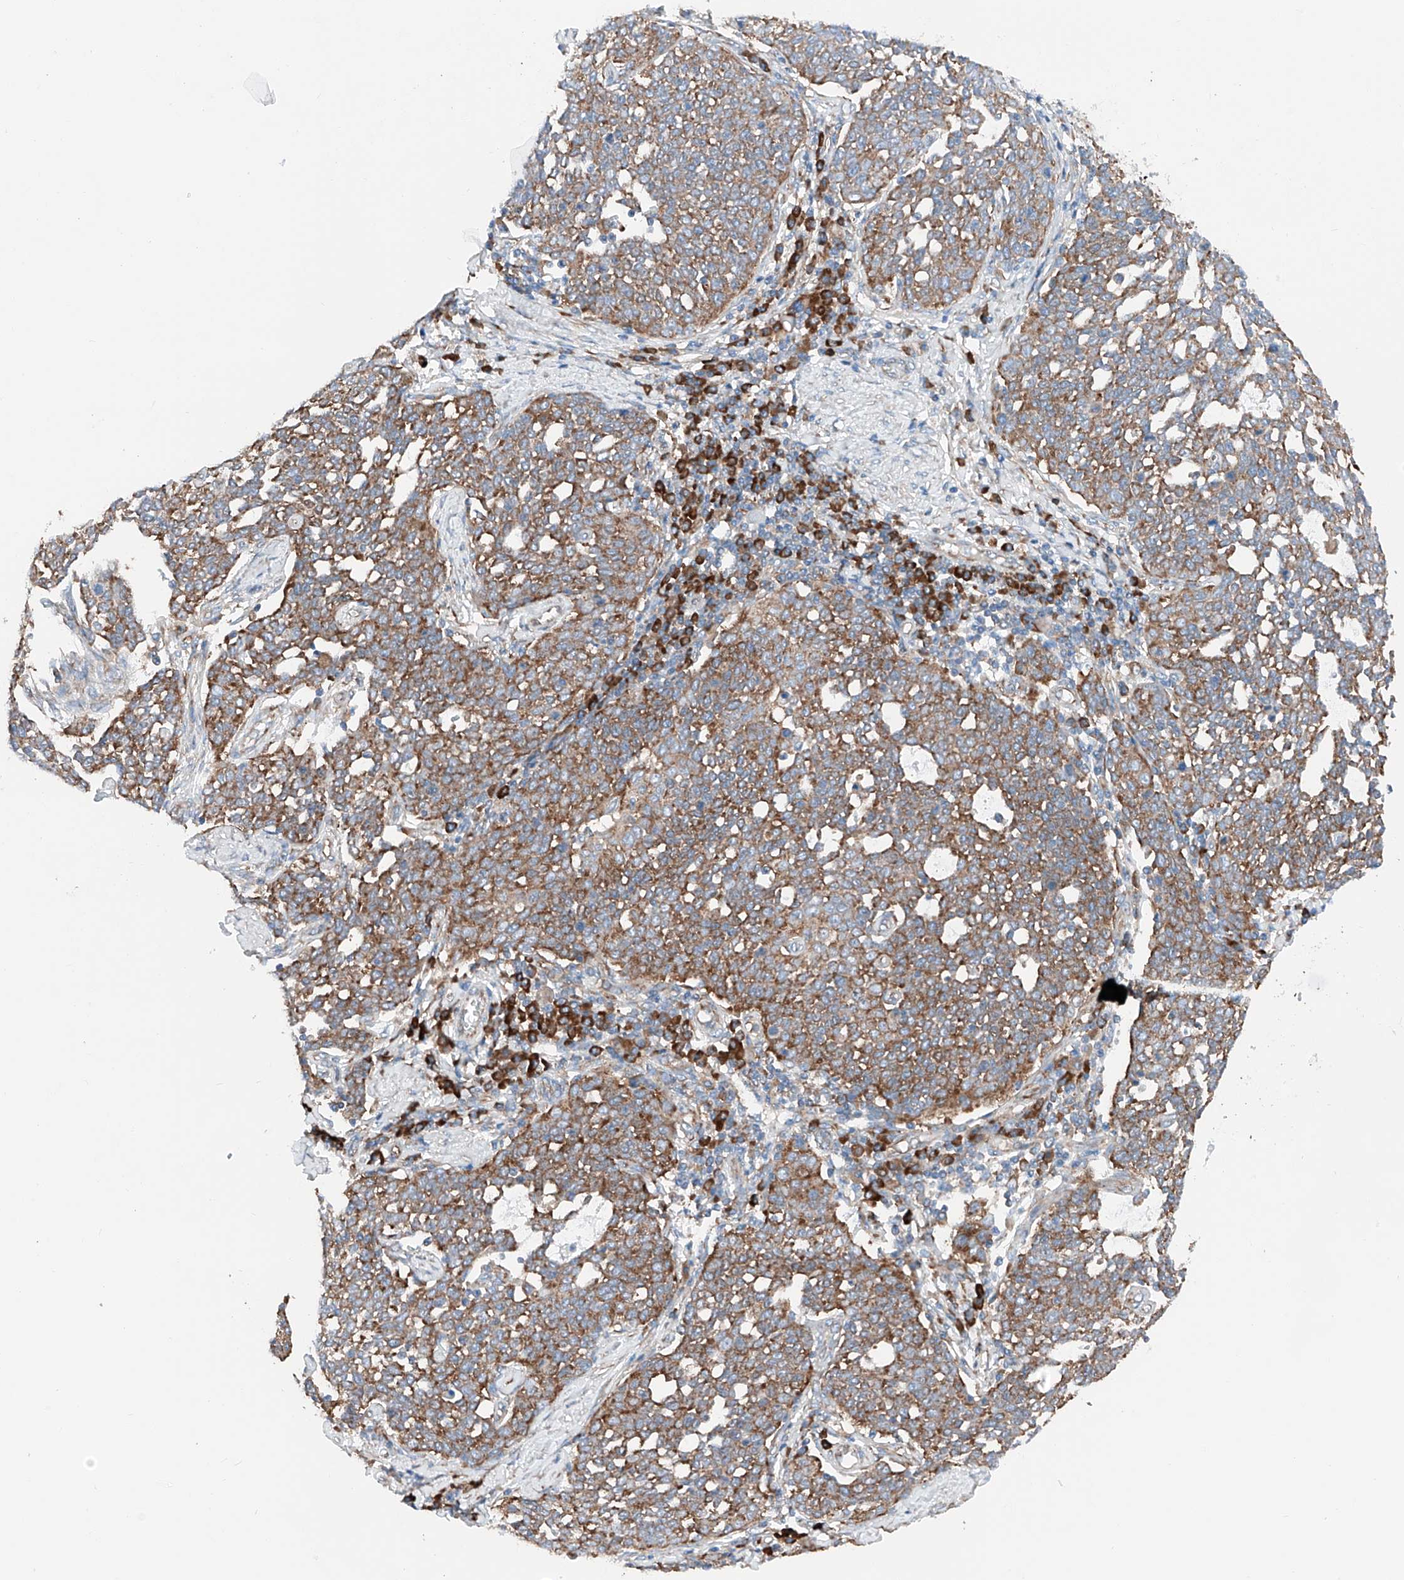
{"staining": {"intensity": "moderate", "quantity": ">75%", "location": "cytoplasmic/membranous"}, "tissue": "cervical cancer", "cell_type": "Tumor cells", "image_type": "cancer", "snomed": [{"axis": "morphology", "description": "Squamous cell carcinoma, NOS"}, {"axis": "topography", "description": "Cervix"}], "caption": "This is a photomicrograph of immunohistochemistry staining of squamous cell carcinoma (cervical), which shows moderate expression in the cytoplasmic/membranous of tumor cells.", "gene": "CRELD1", "patient": {"sex": "female", "age": 34}}